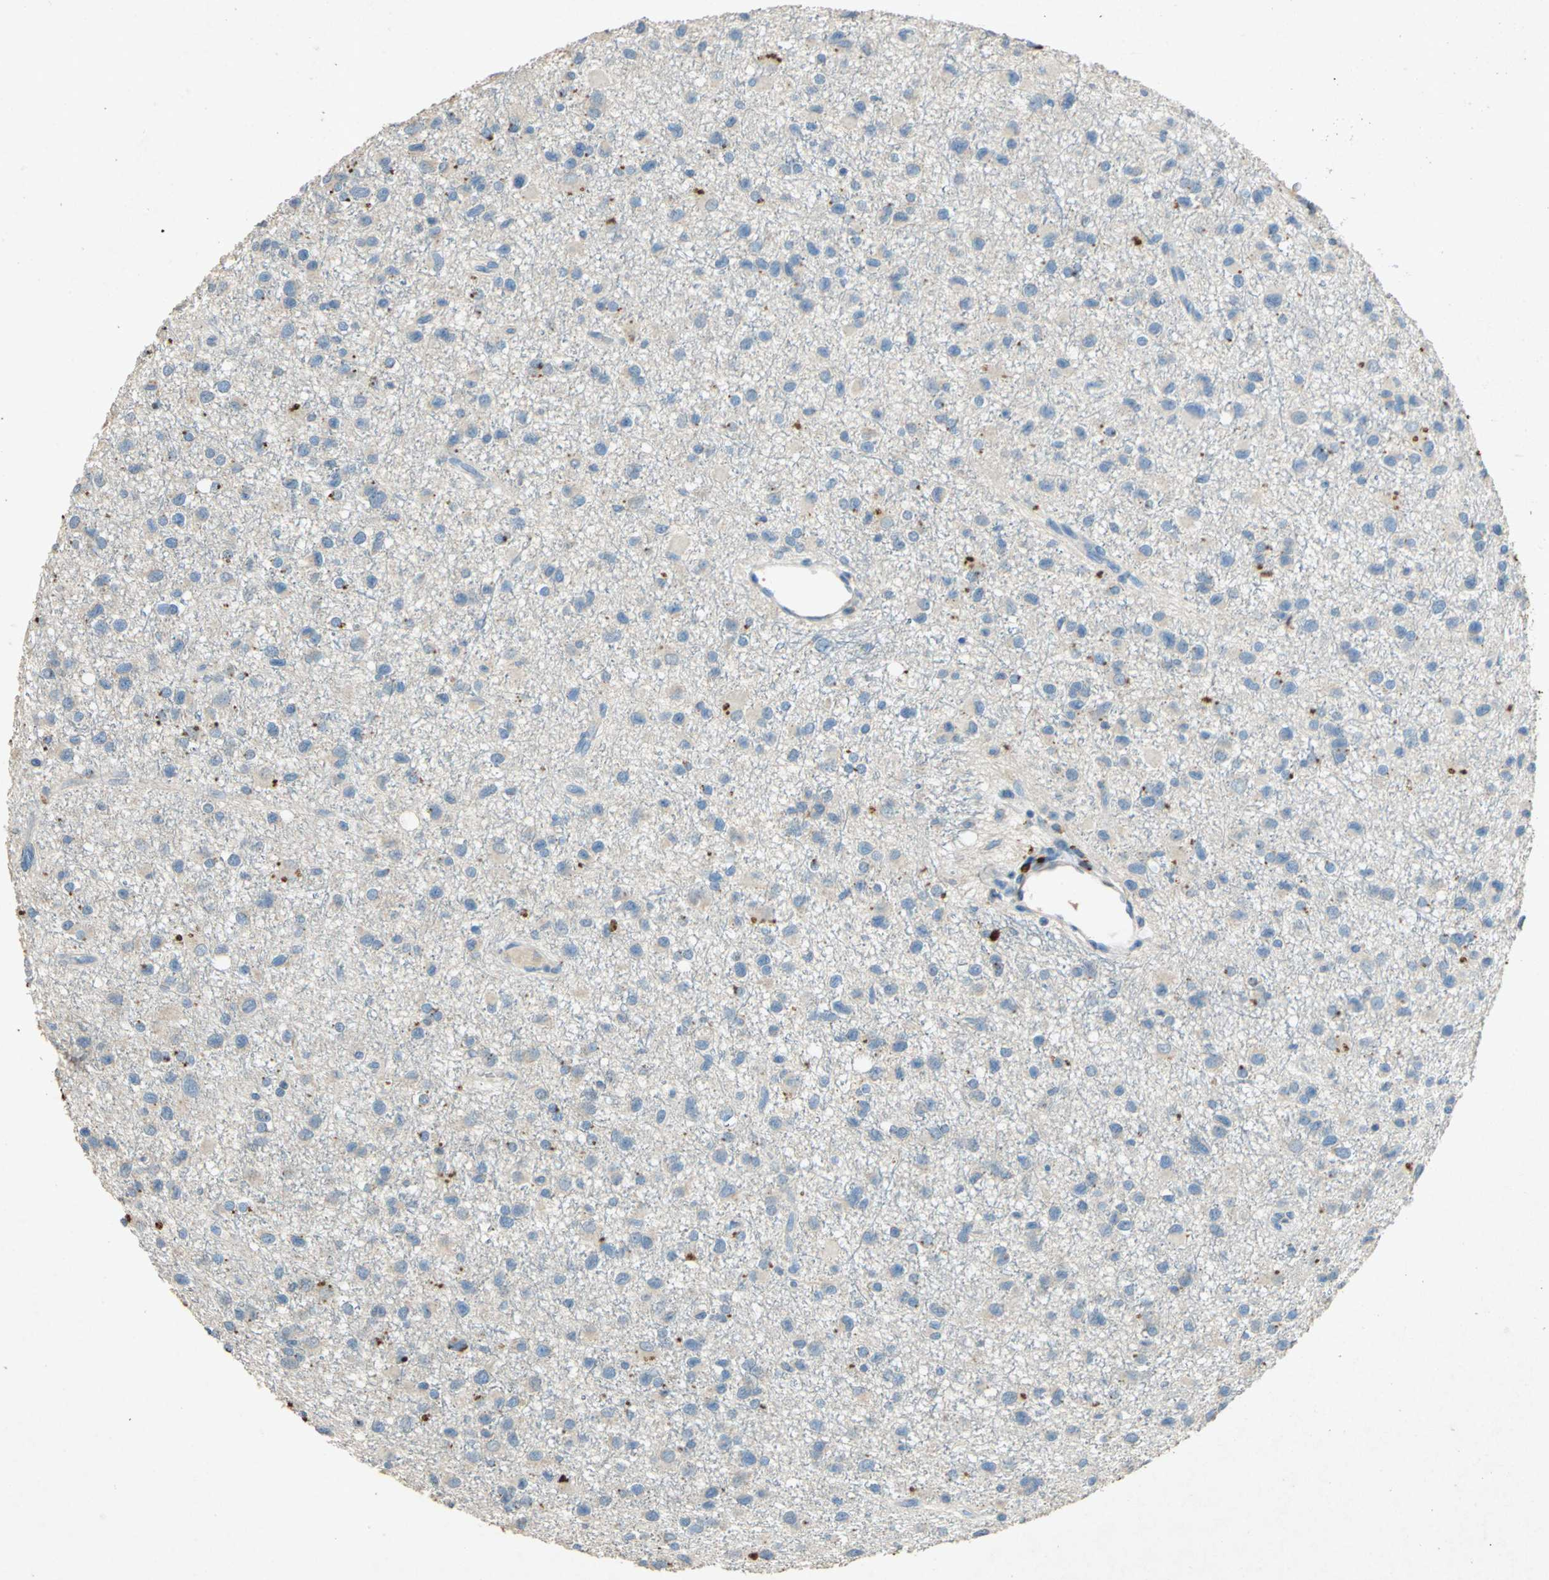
{"staining": {"intensity": "negative", "quantity": "none", "location": "none"}, "tissue": "glioma", "cell_type": "Tumor cells", "image_type": "cancer", "snomed": [{"axis": "morphology", "description": "Glioma, malignant, Low grade"}, {"axis": "topography", "description": "Brain"}], "caption": "Tumor cells show no significant expression in malignant low-grade glioma. The staining is performed using DAB brown chromogen with nuclei counter-stained in using hematoxylin.", "gene": "ADAMTS5", "patient": {"sex": "male", "age": 42}}